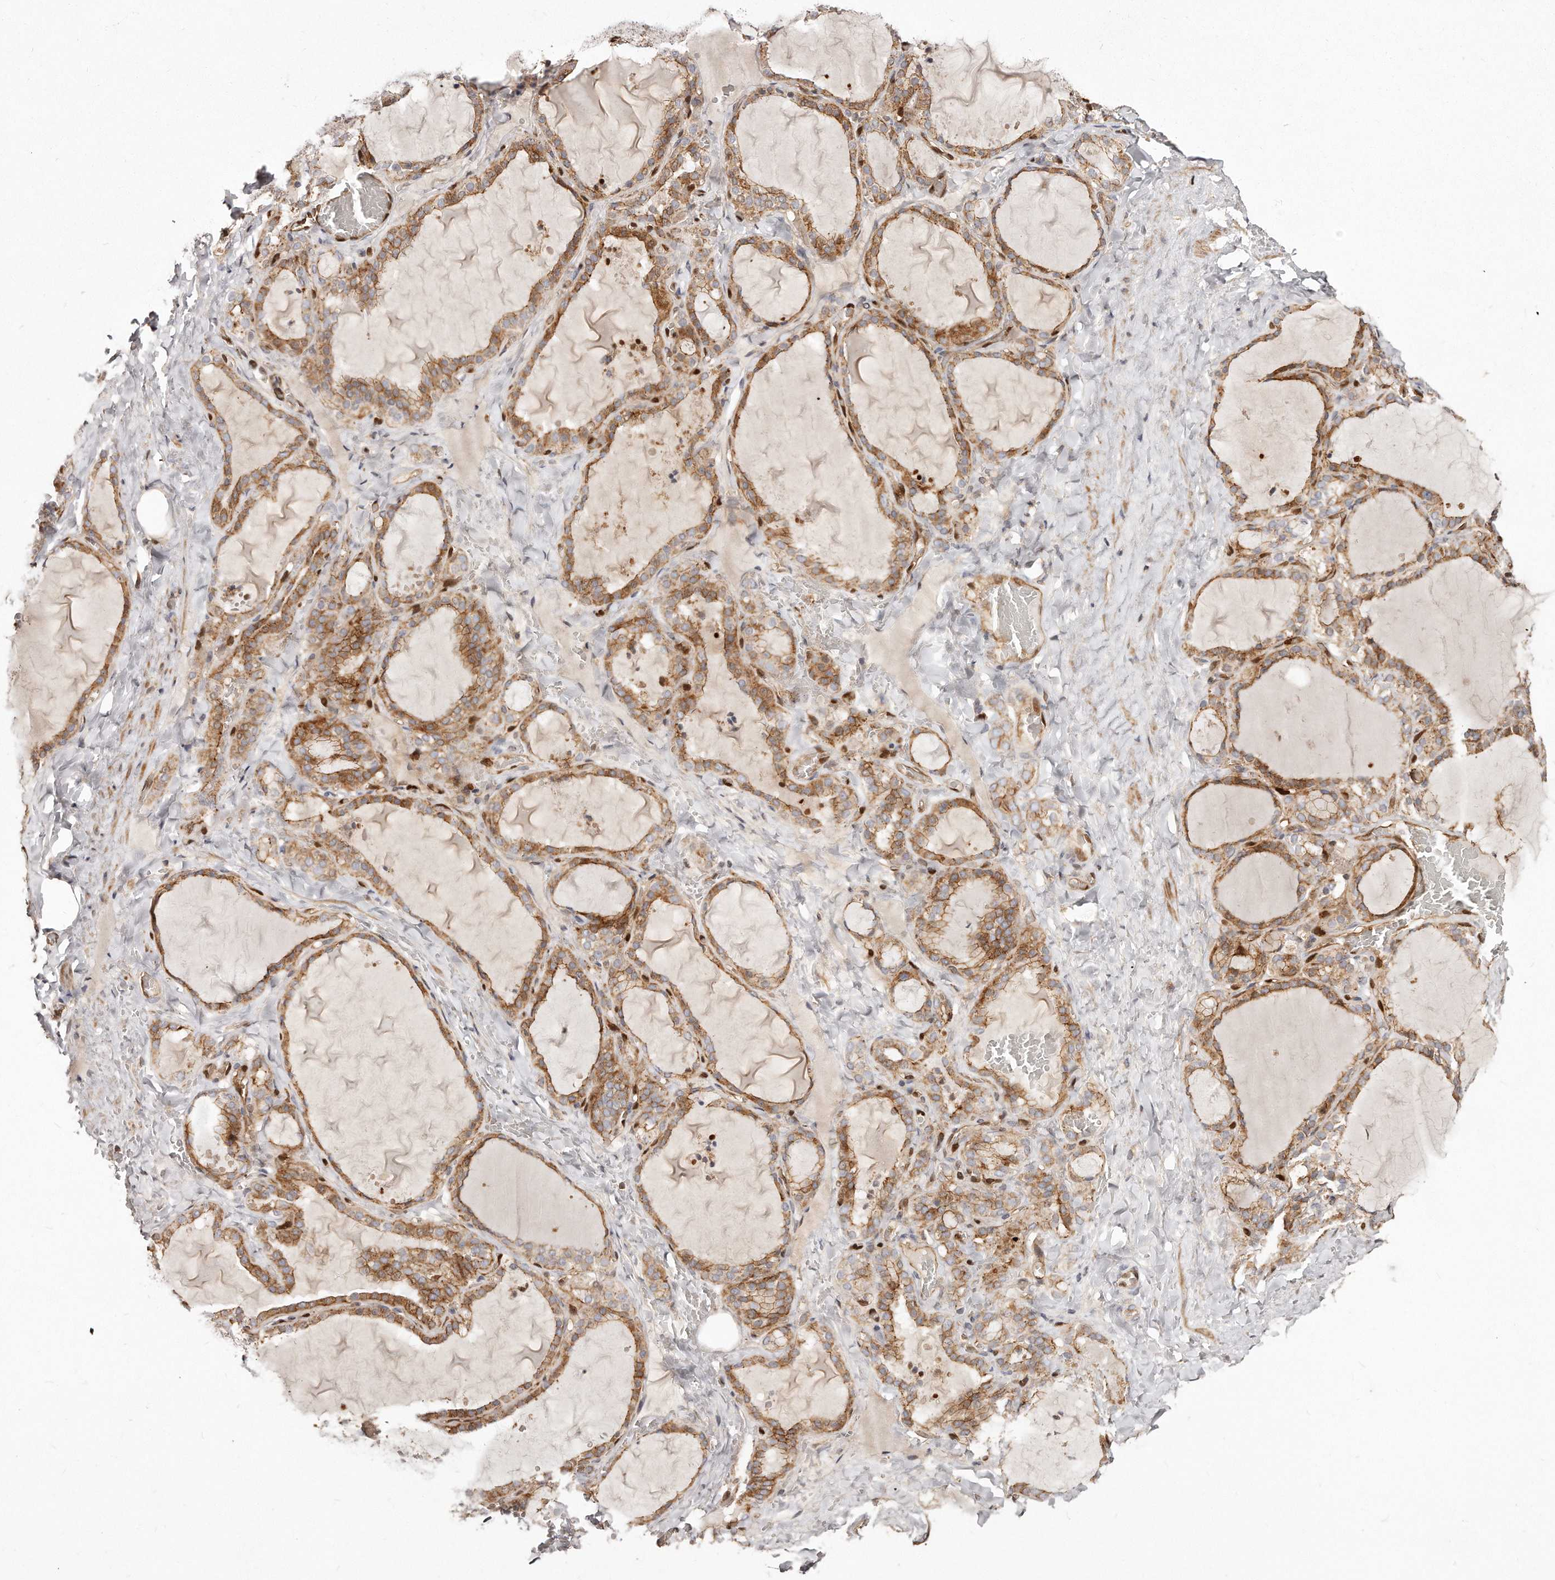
{"staining": {"intensity": "moderate", "quantity": ">75%", "location": "cytoplasmic/membranous"}, "tissue": "thyroid gland", "cell_type": "Glandular cells", "image_type": "normal", "snomed": [{"axis": "morphology", "description": "Normal tissue, NOS"}, {"axis": "topography", "description": "Thyroid gland"}], "caption": "DAB (3,3'-diaminobenzidine) immunohistochemical staining of normal thyroid gland reveals moderate cytoplasmic/membranous protein staining in approximately >75% of glandular cells. The staining was performed using DAB (3,3'-diaminobenzidine) to visualize the protein expression in brown, while the nuclei were stained in blue with hematoxylin (Magnification: 20x).", "gene": "GBP4", "patient": {"sex": "female", "age": 22}}